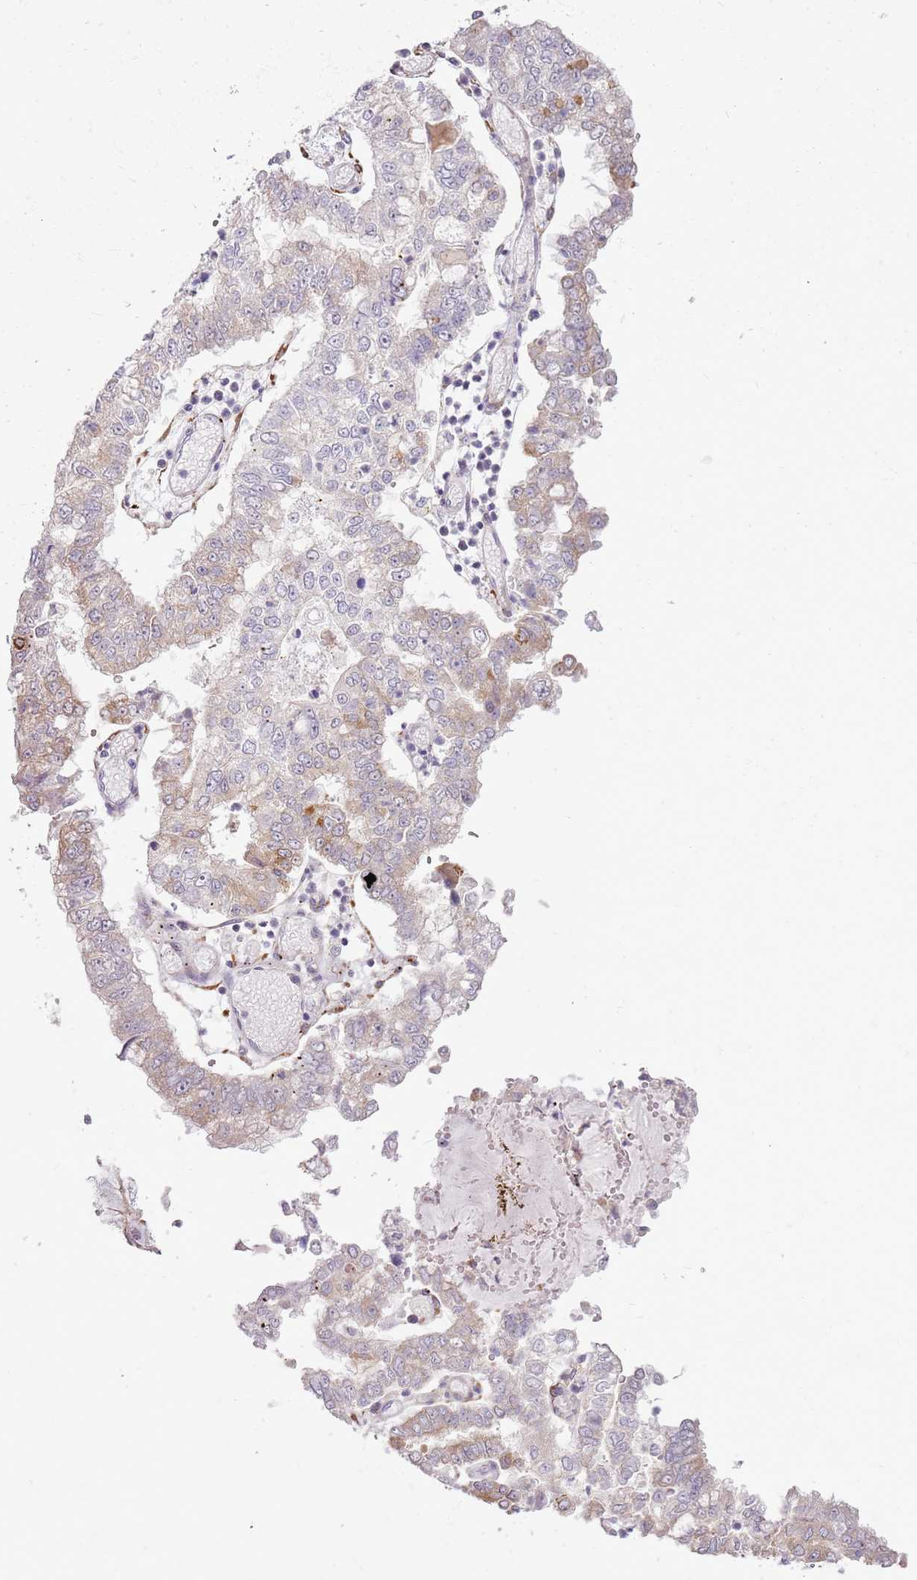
{"staining": {"intensity": "weak", "quantity": "<25%", "location": "cytoplasmic/membranous"}, "tissue": "stomach cancer", "cell_type": "Tumor cells", "image_type": "cancer", "snomed": [{"axis": "morphology", "description": "Adenocarcinoma, NOS"}, {"axis": "topography", "description": "Stomach"}], "caption": "Tumor cells show no significant protein expression in stomach cancer.", "gene": "UGGT2", "patient": {"sex": "male", "age": 76}}